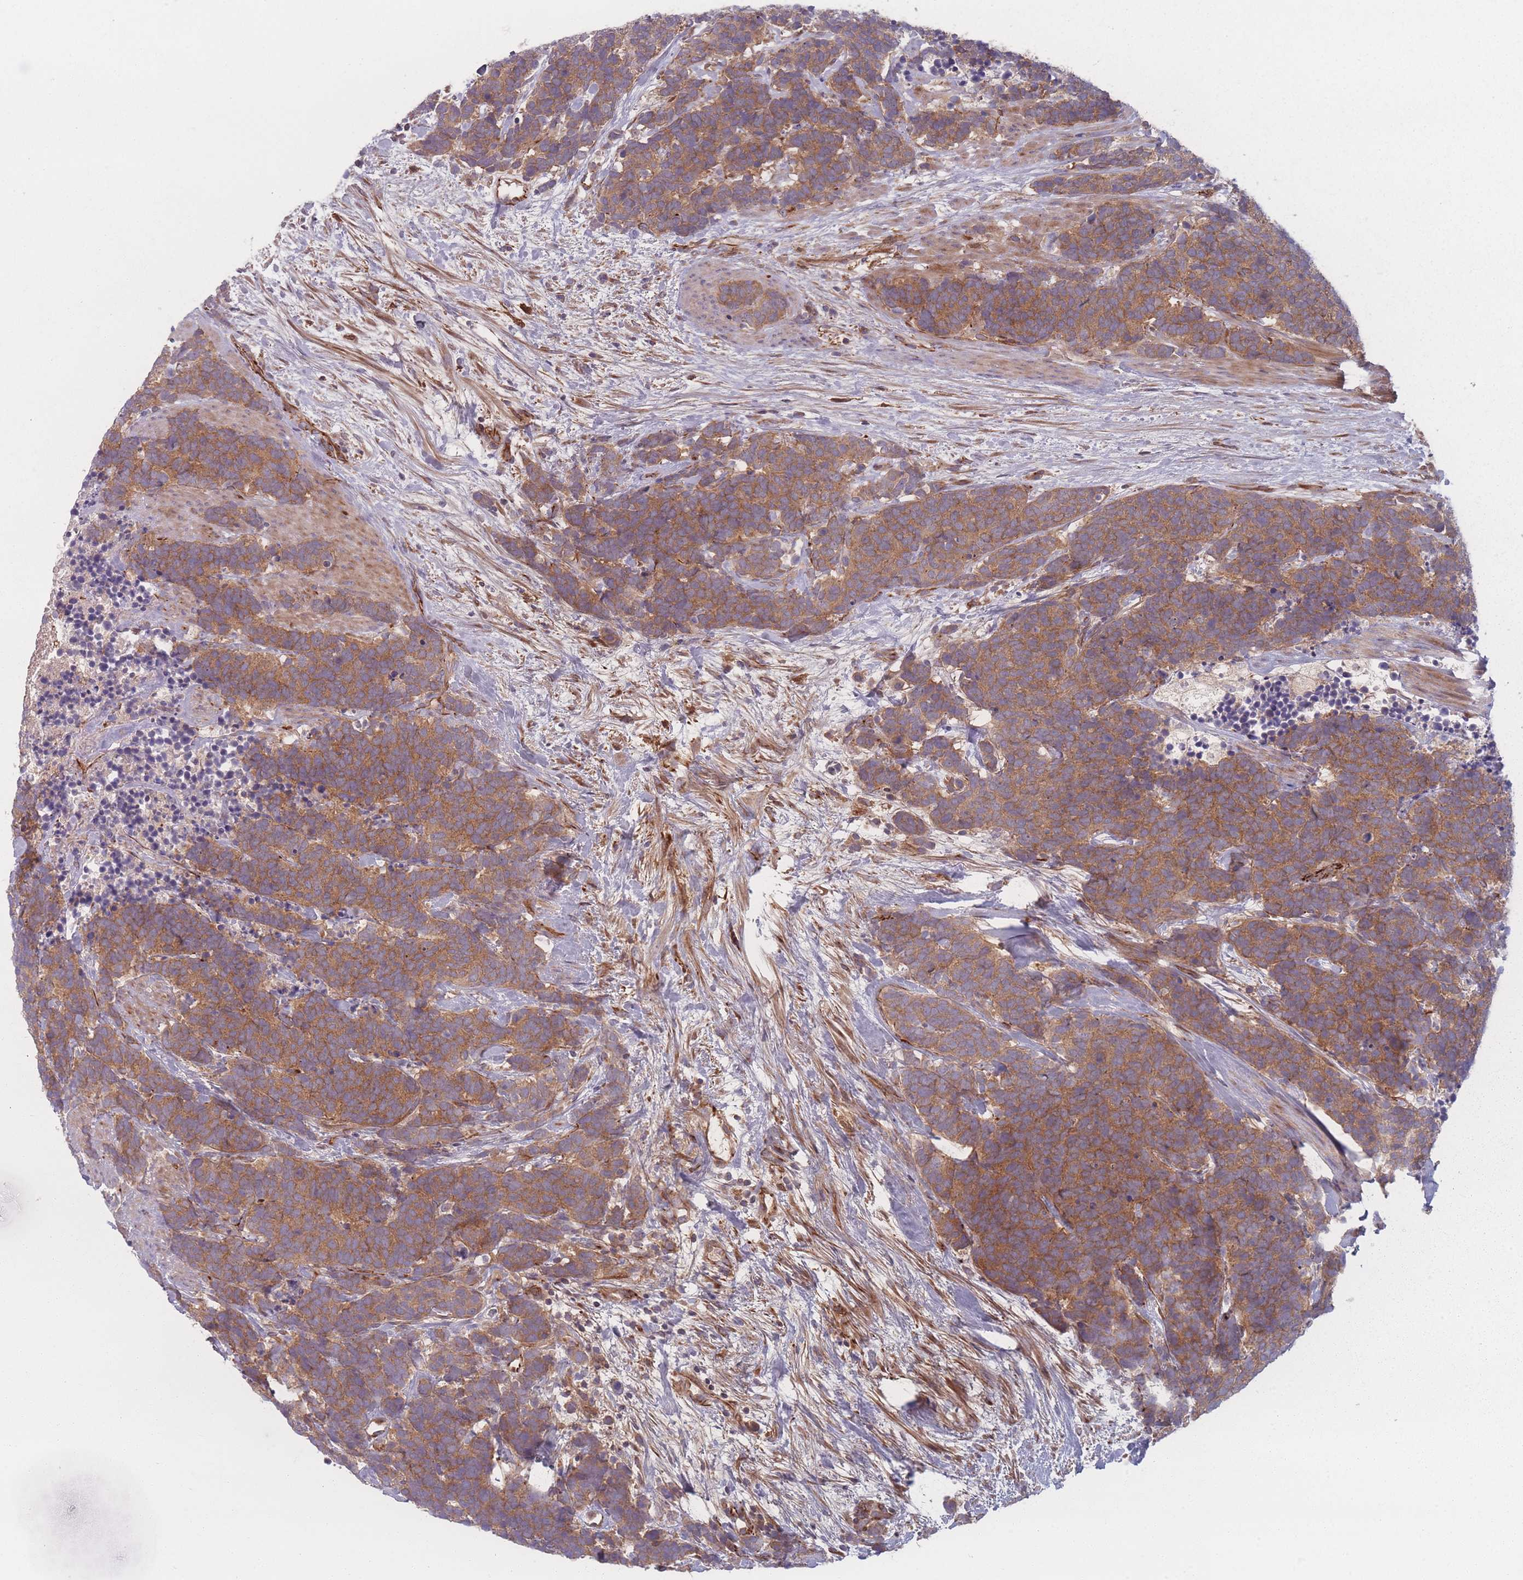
{"staining": {"intensity": "moderate", "quantity": ">75%", "location": "cytoplasmic/membranous"}, "tissue": "carcinoid", "cell_type": "Tumor cells", "image_type": "cancer", "snomed": [{"axis": "morphology", "description": "Carcinoma, NOS"}, {"axis": "morphology", "description": "Carcinoid, malignant, NOS"}, {"axis": "topography", "description": "Prostate"}], "caption": "Tumor cells display medium levels of moderate cytoplasmic/membranous staining in about >75% of cells in carcinoid (malignant).", "gene": "EEF1AKMT2", "patient": {"sex": "male", "age": 57}}